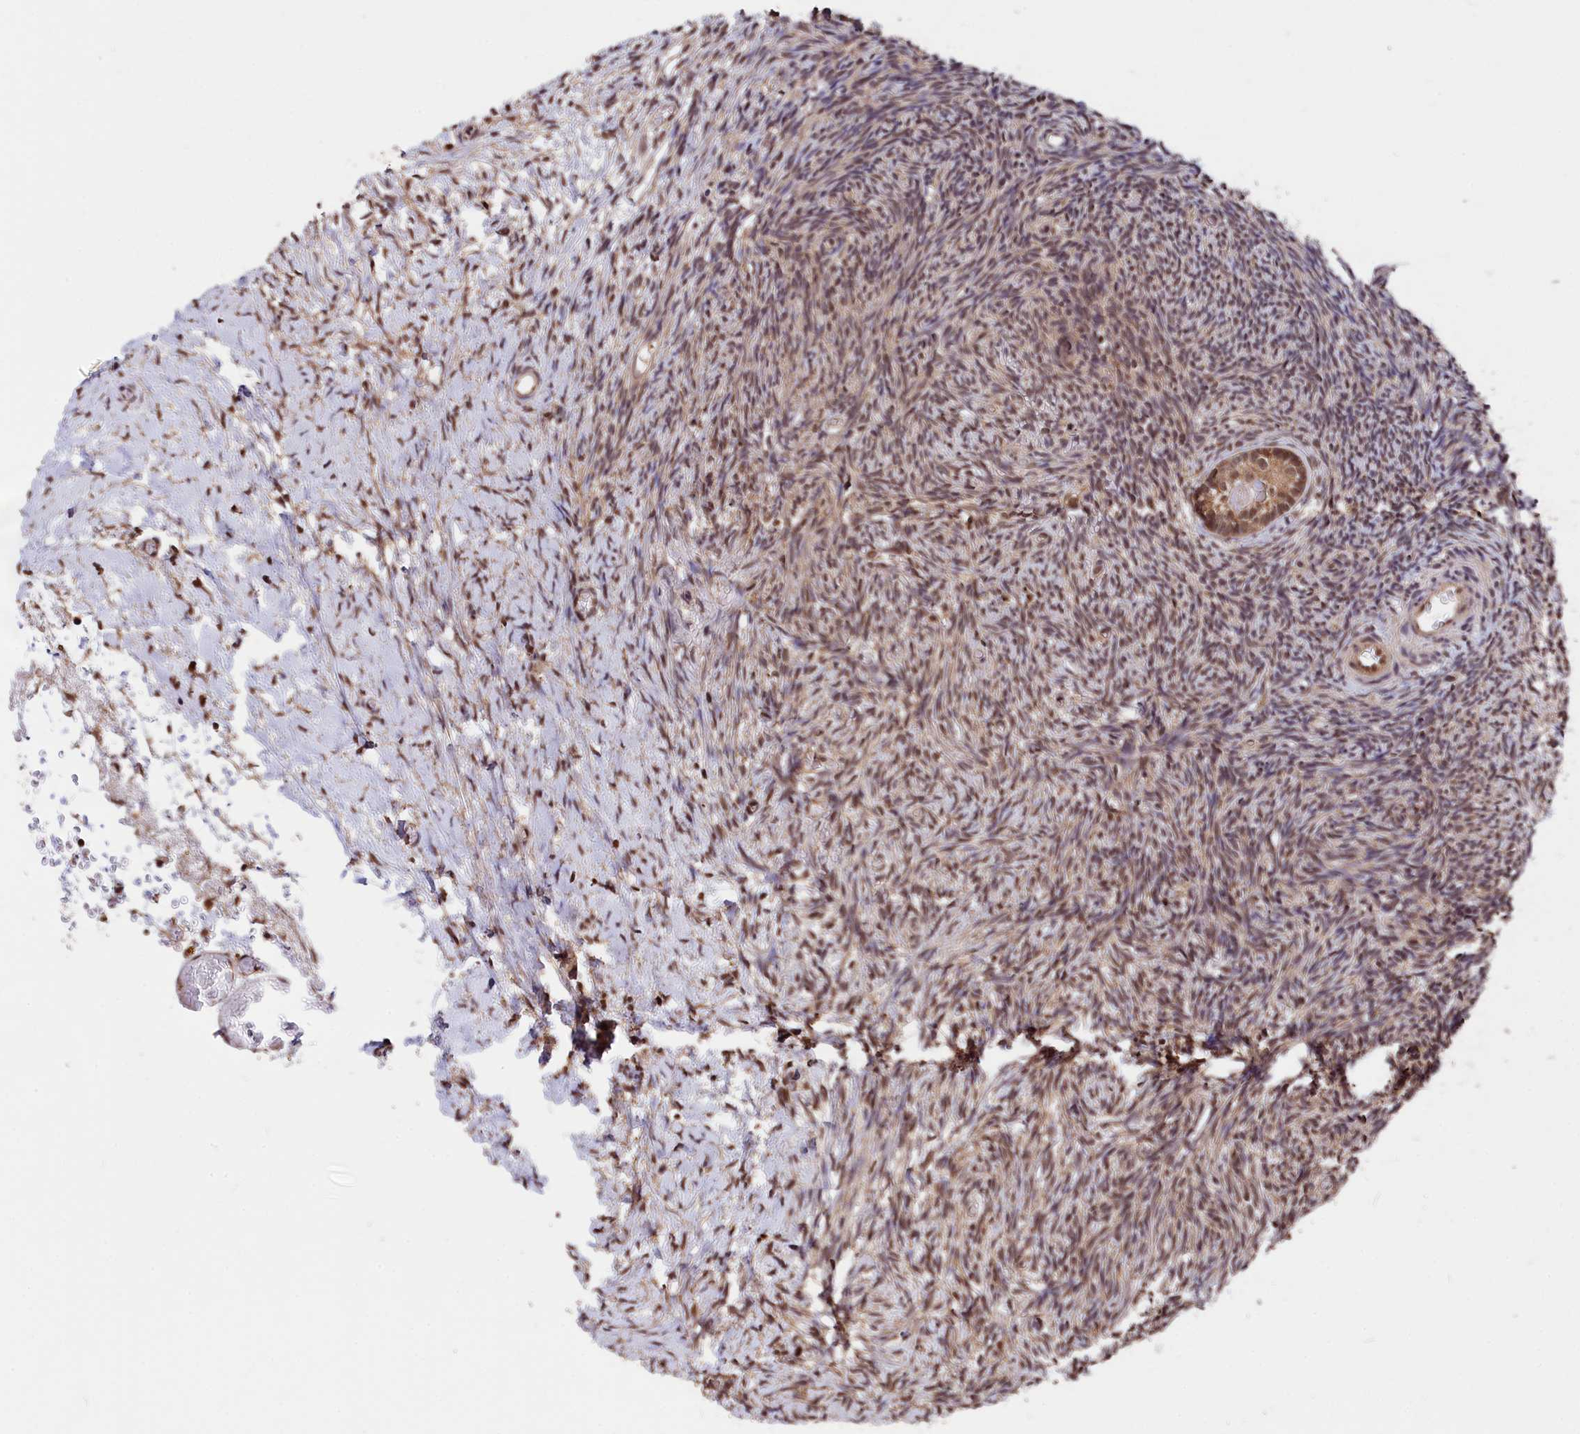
{"staining": {"intensity": "moderate", "quantity": ">75%", "location": "nuclear"}, "tissue": "ovary", "cell_type": "Follicle cells", "image_type": "normal", "snomed": [{"axis": "morphology", "description": "Normal tissue, NOS"}, {"axis": "topography", "description": "Ovary"}], "caption": "Protein staining demonstrates moderate nuclear positivity in approximately >75% of follicle cells in normal ovary. The protein is shown in brown color, while the nuclei are stained blue.", "gene": "ADRM1", "patient": {"sex": "female", "age": 39}}